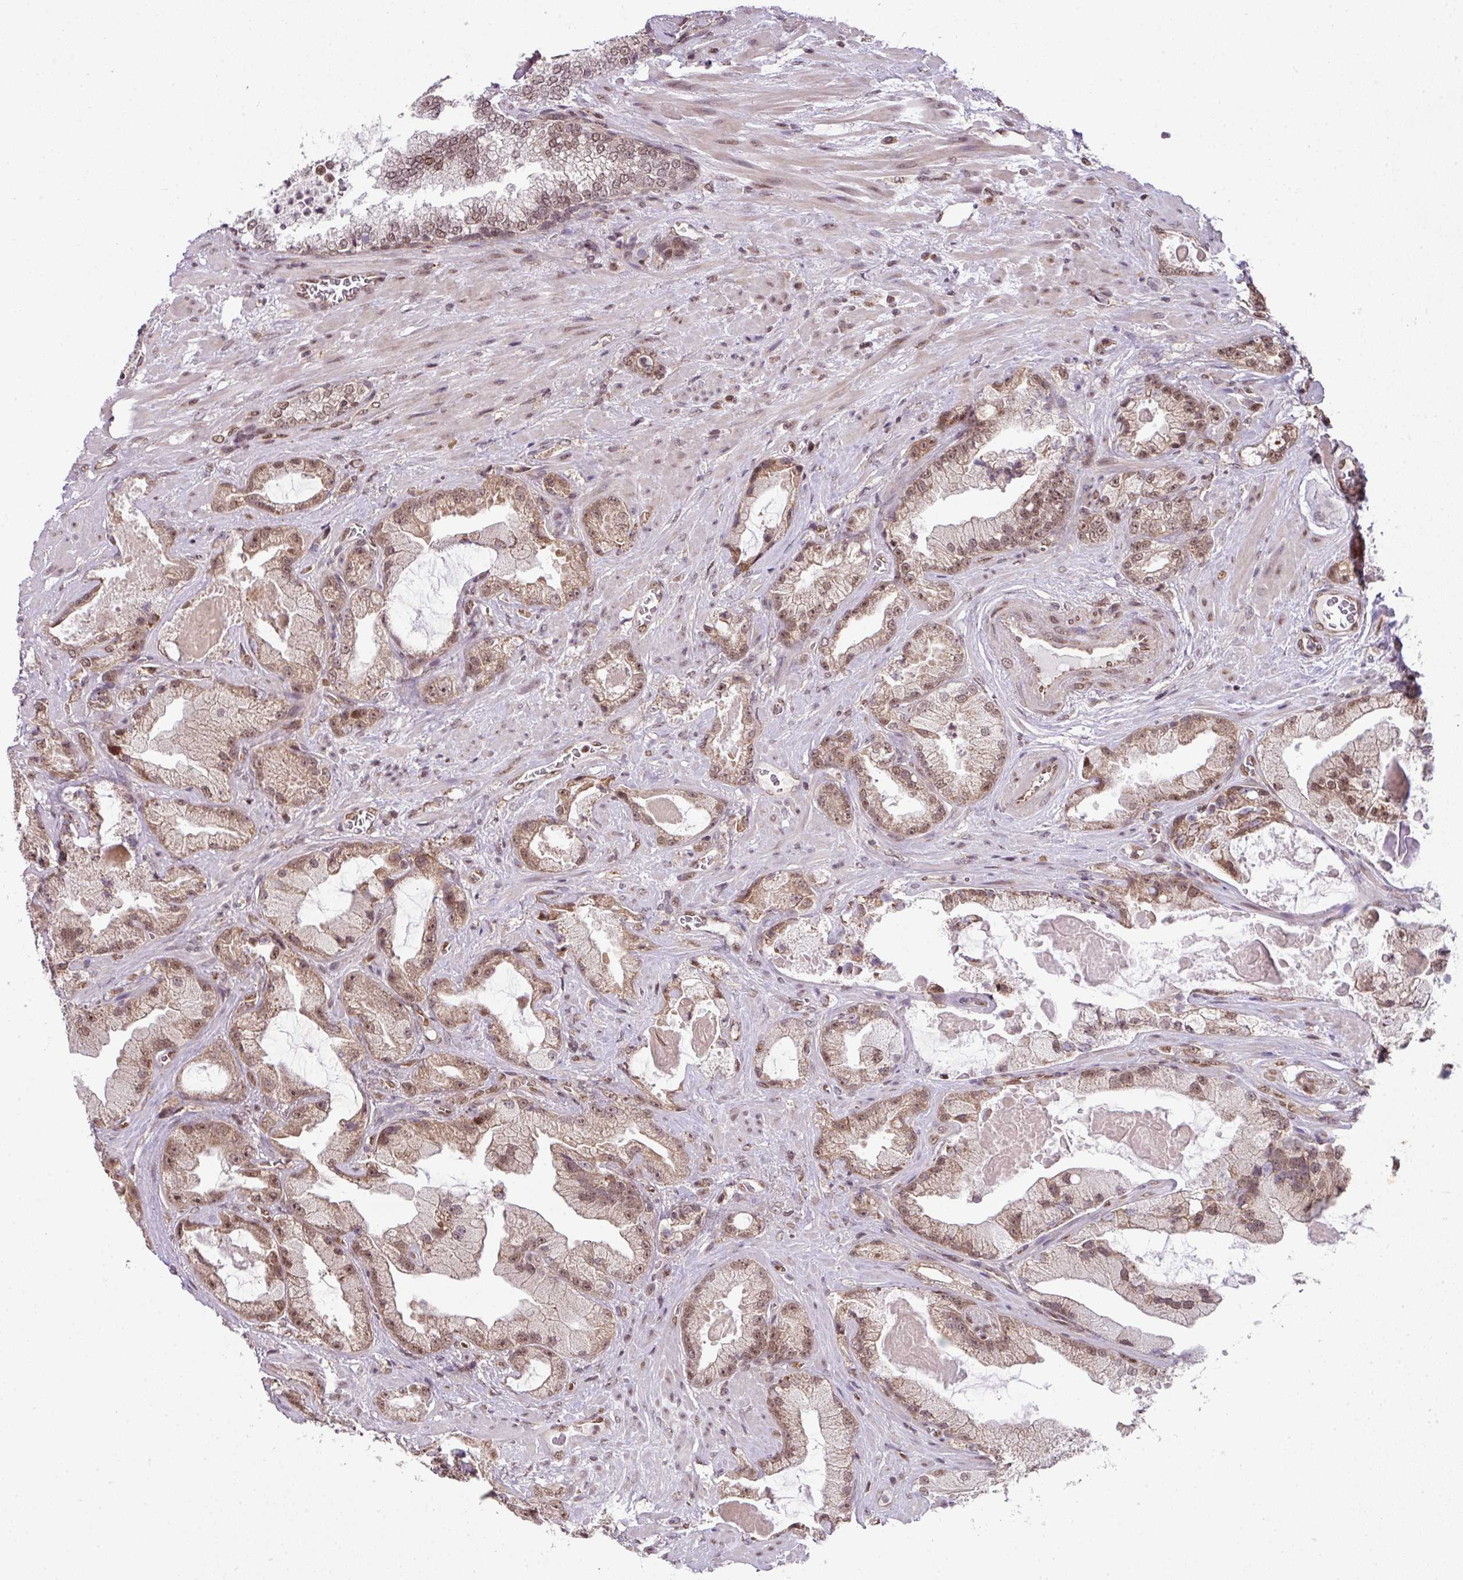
{"staining": {"intensity": "moderate", "quantity": ">75%", "location": "cytoplasmic/membranous,nuclear"}, "tissue": "prostate cancer", "cell_type": "Tumor cells", "image_type": "cancer", "snomed": [{"axis": "morphology", "description": "Adenocarcinoma, High grade"}, {"axis": "topography", "description": "Prostate"}], "caption": "IHC (DAB) staining of human prostate cancer (high-grade adenocarcinoma) demonstrates moderate cytoplasmic/membranous and nuclear protein positivity in approximately >75% of tumor cells.", "gene": "PLK1", "patient": {"sex": "male", "age": 68}}